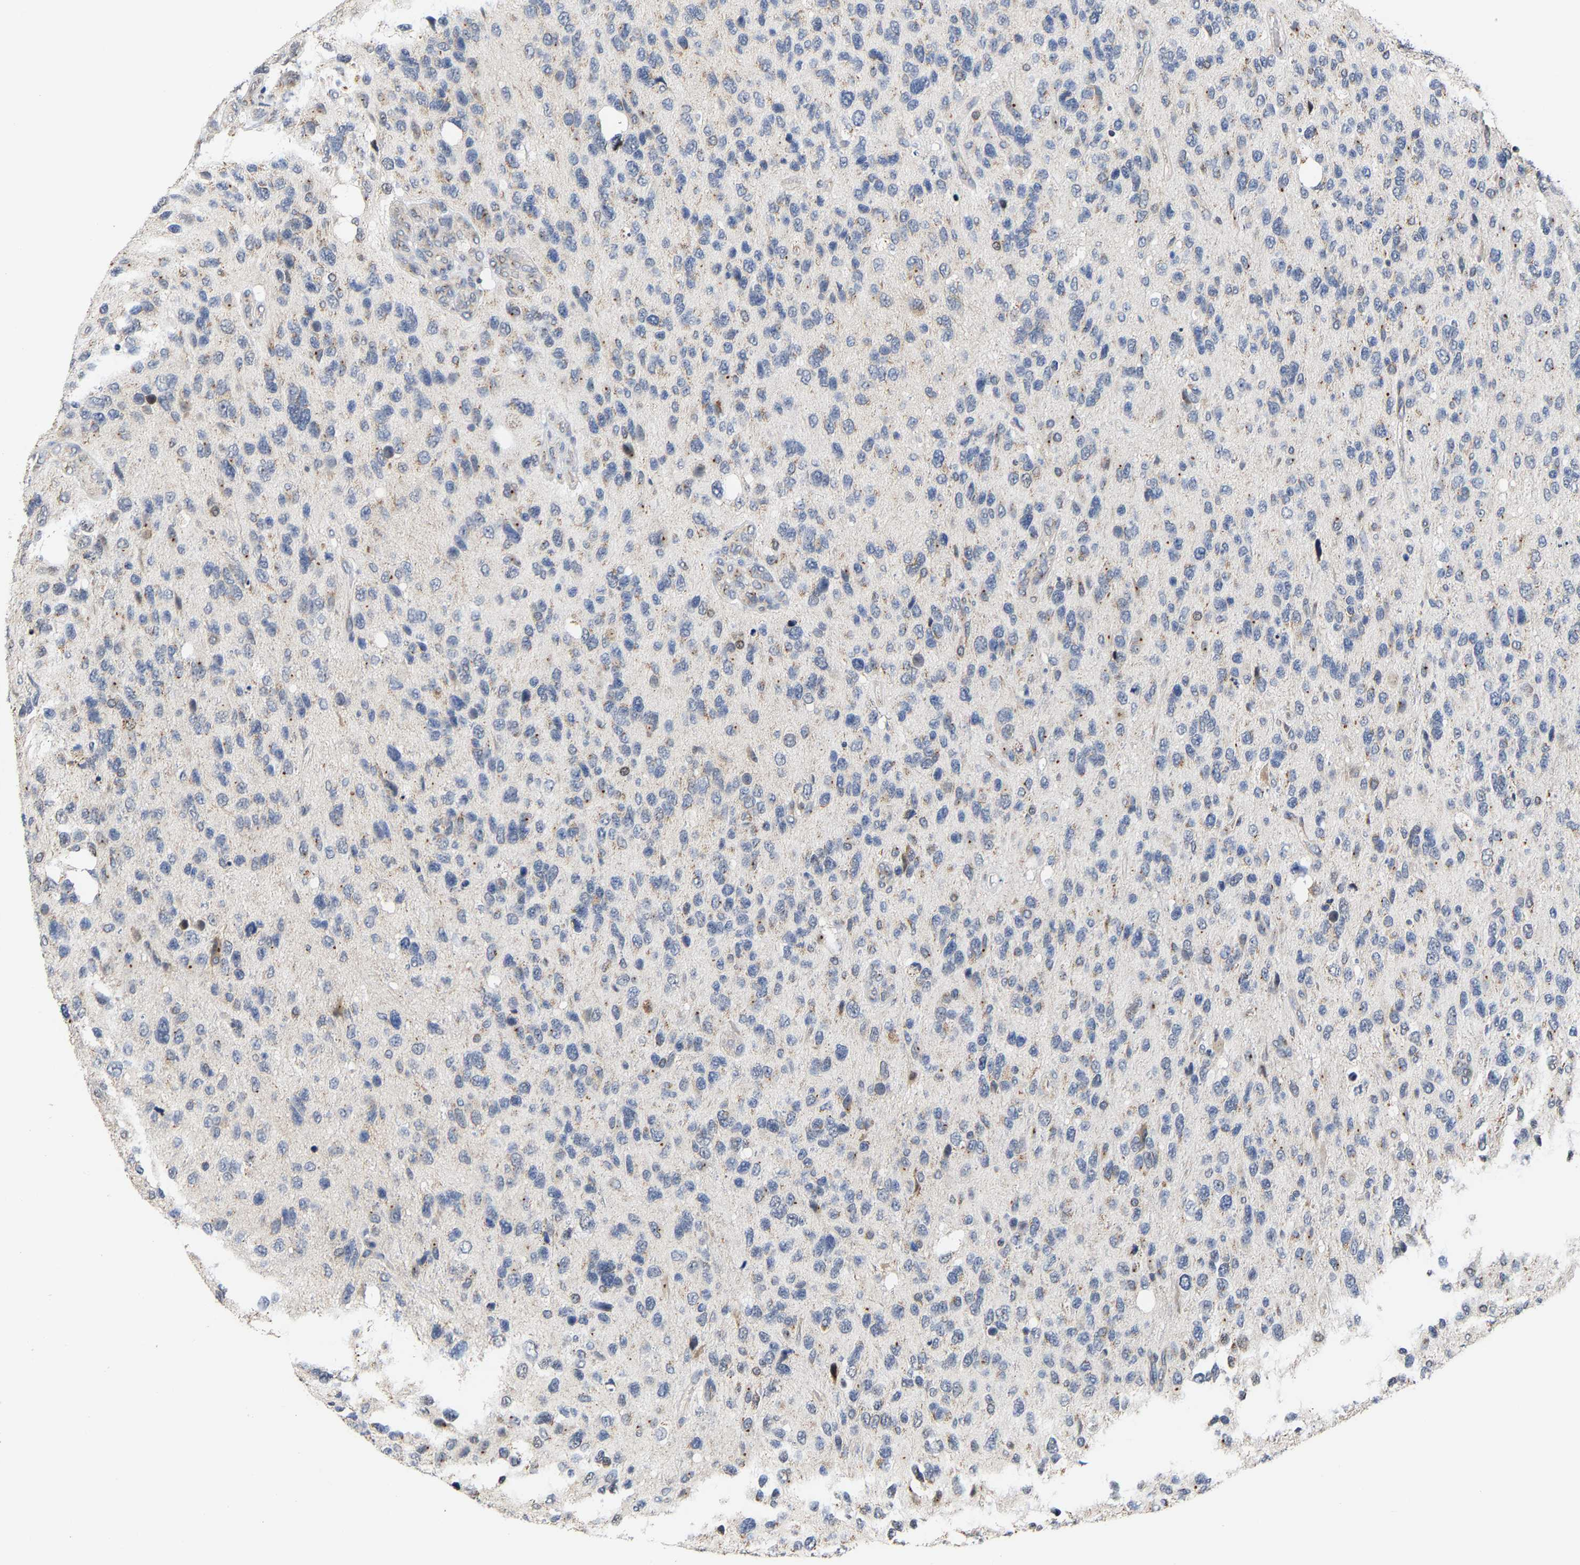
{"staining": {"intensity": "weak", "quantity": "<25%", "location": "cytoplasmic/membranous"}, "tissue": "glioma", "cell_type": "Tumor cells", "image_type": "cancer", "snomed": [{"axis": "morphology", "description": "Glioma, malignant, High grade"}, {"axis": "topography", "description": "Brain"}], "caption": "IHC of glioma shows no expression in tumor cells.", "gene": "PCNT", "patient": {"sex": "female", "age": 58}}